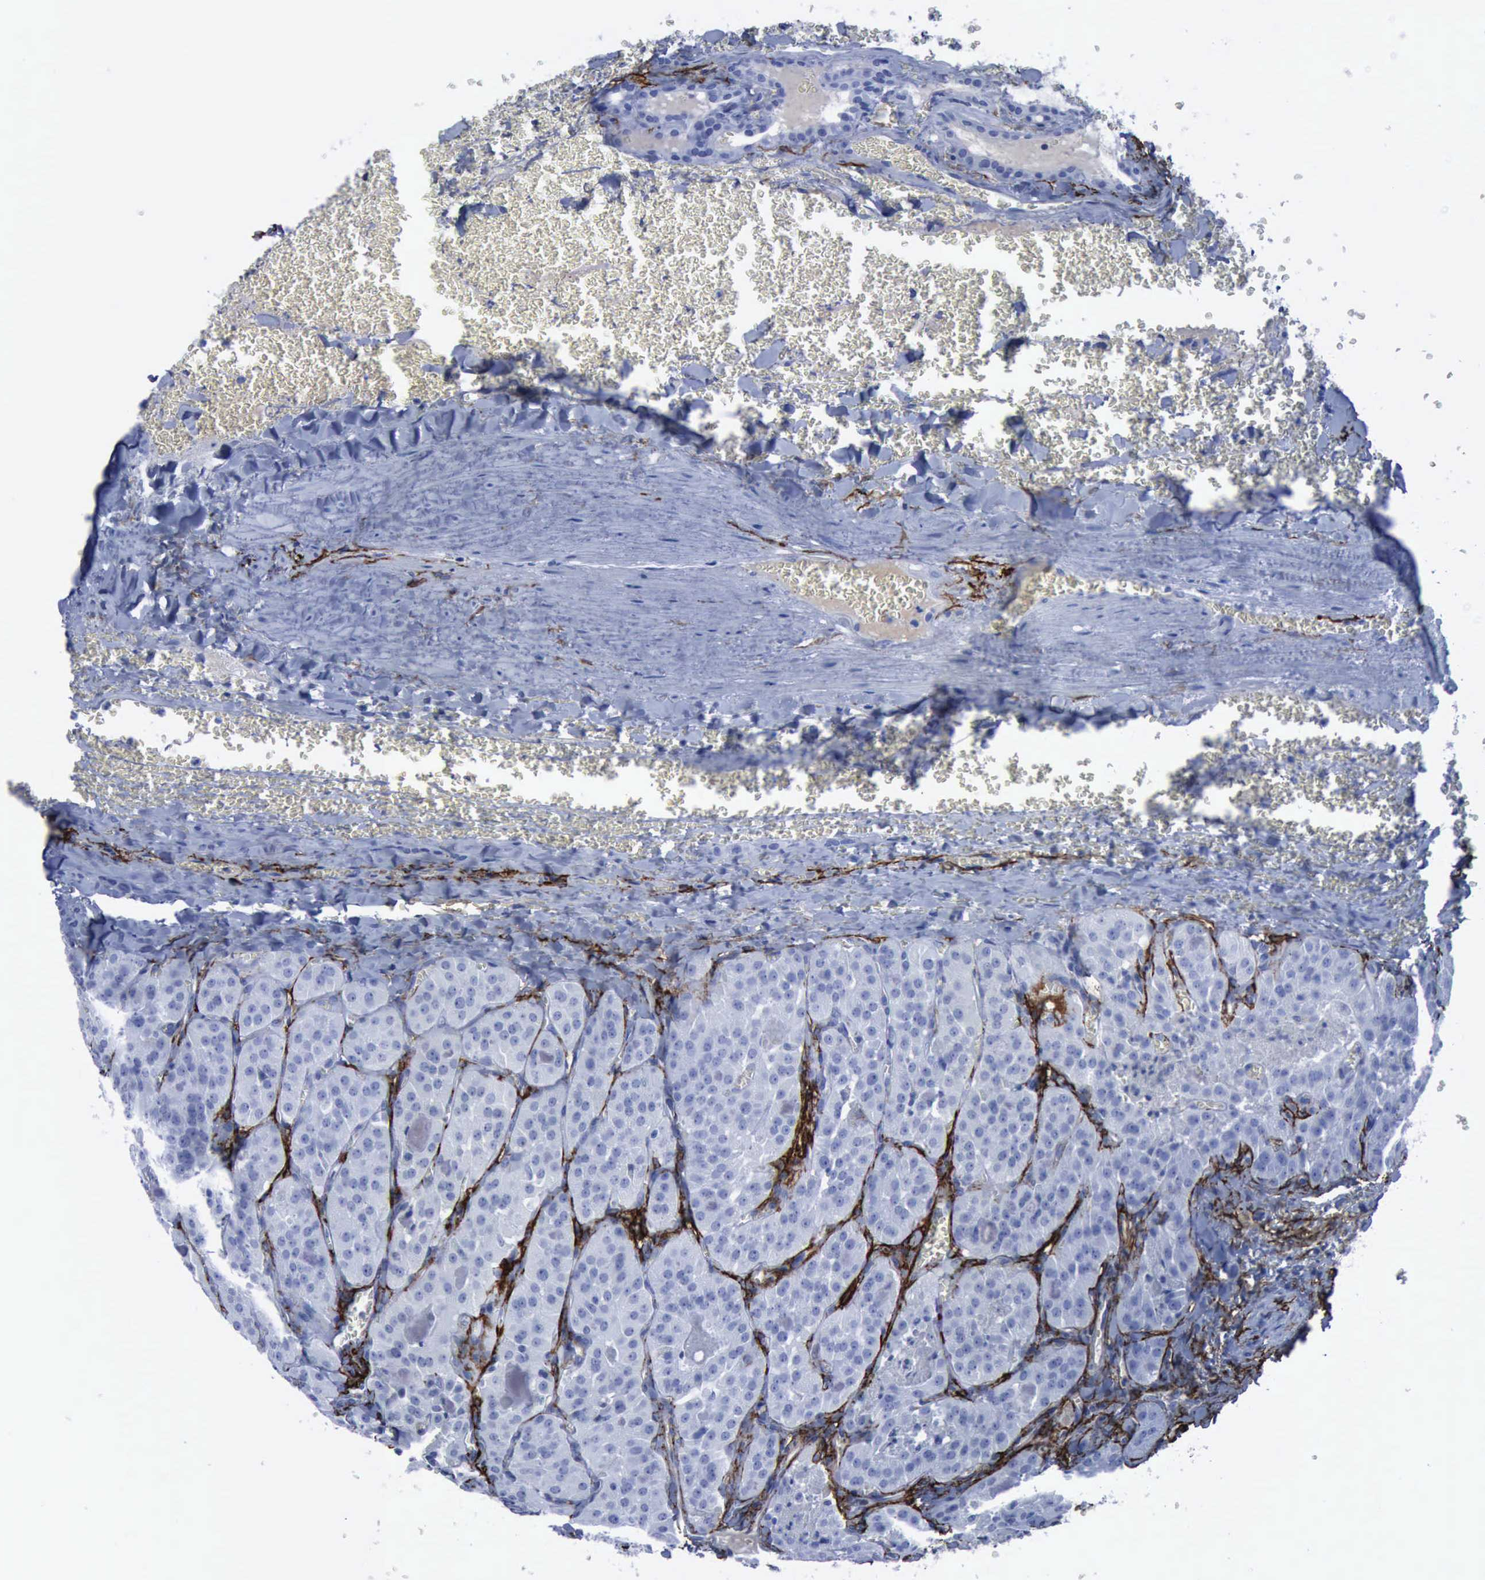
{"staining": {"intensity": "negative", "quantity": "none", "location": "none"}, "tissue": "thyroid cancer", "cell_type": "Tumor cells", "image_type": "cancer", "snomed": [{"axis": "morphology", "description": "Carcinoma, NOS"}, {"axis": "topography", "description": "Thyroid gland"}], "caption": "Human thyroid cancer (carcinoma) stained for a protein using immunohistochemistry reveals no expression in tumor cells.", "gene": "NGFR", "patient": {"sex": "male", "age": 76}}